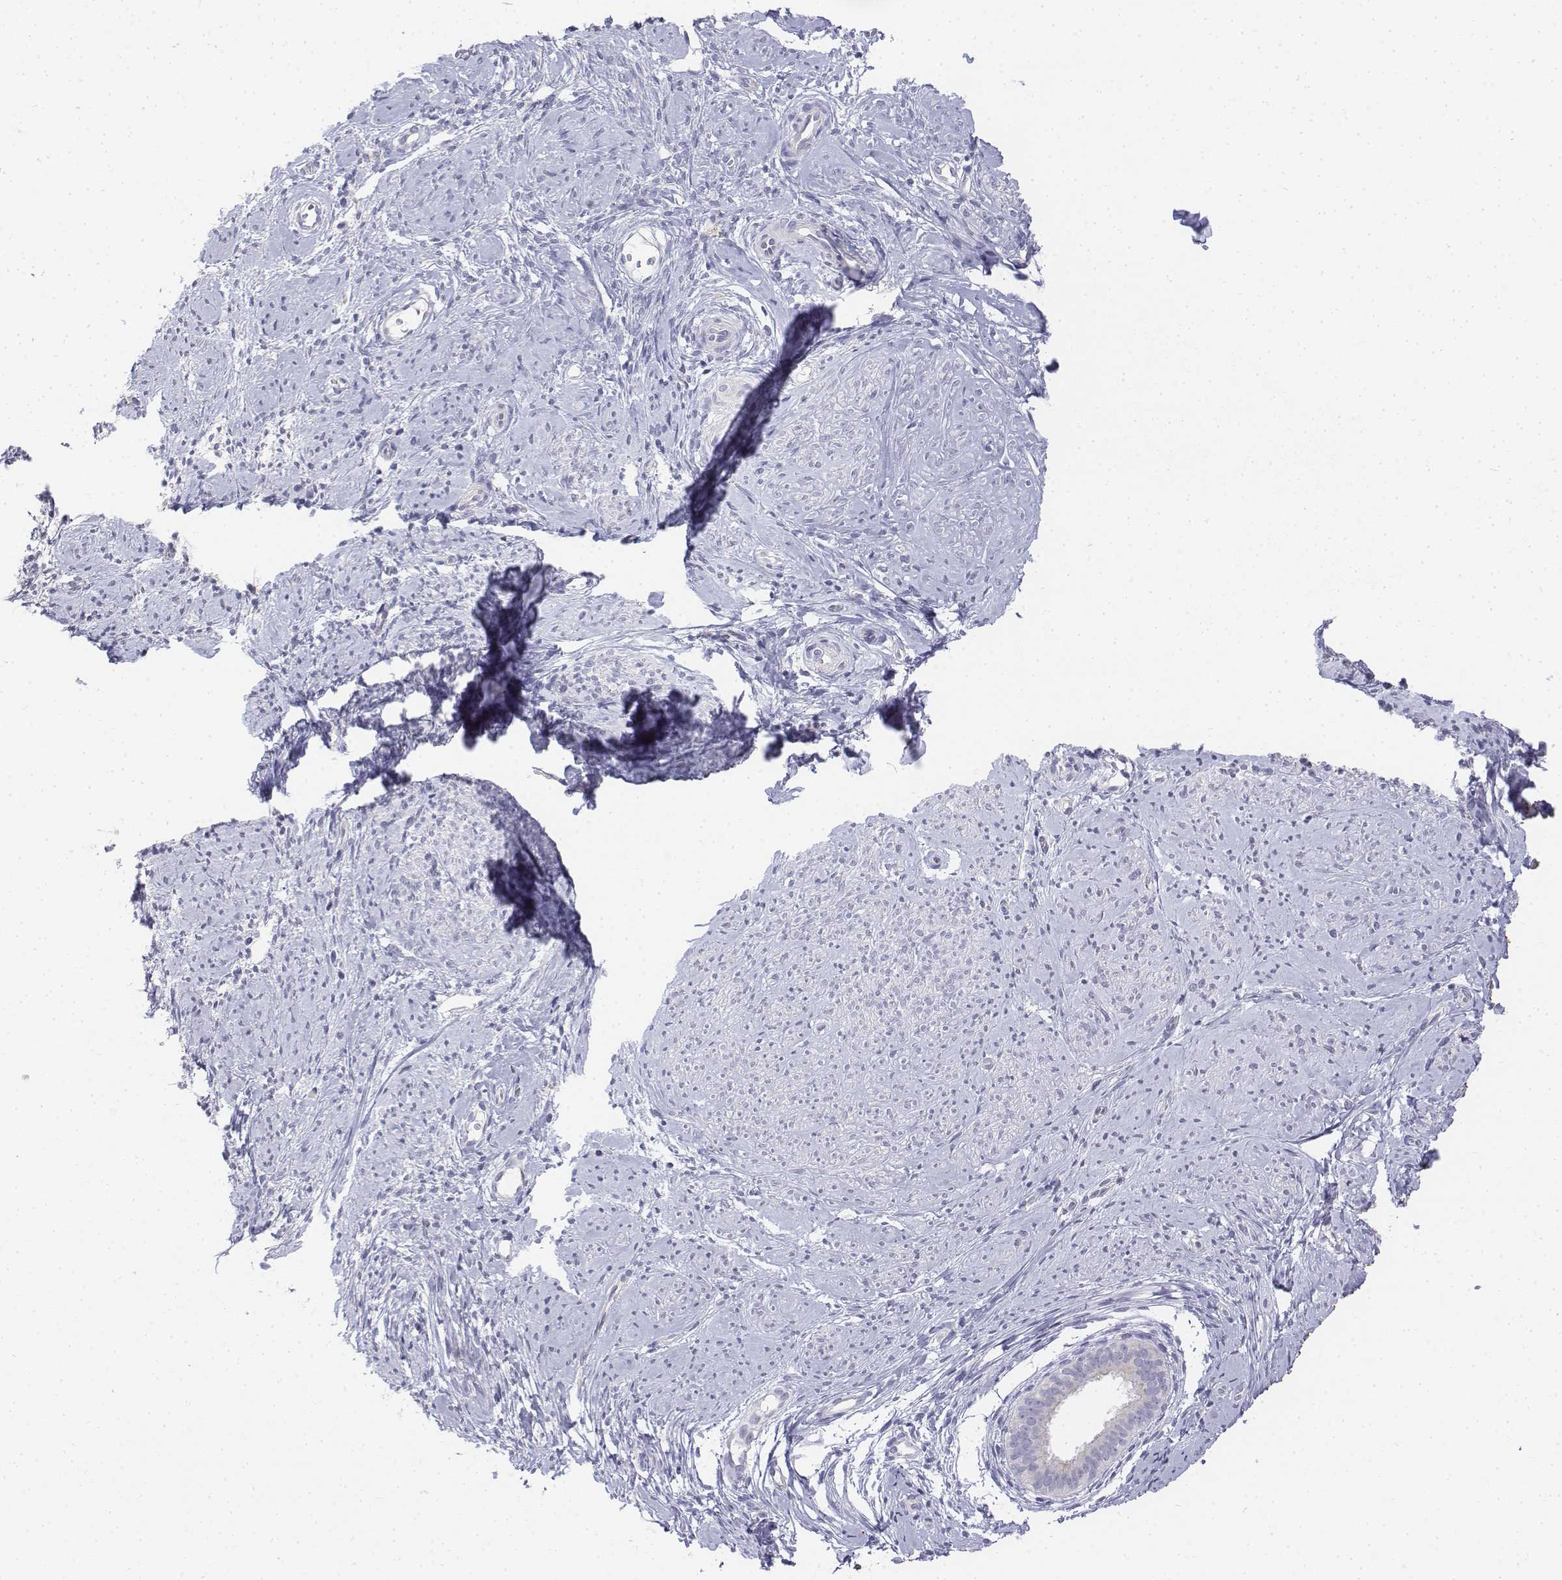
{"staining": {"intensity": "negative", "quantity": "none", "location": "none"}, "tissue": "smooth muscle", "cell_type": "Smooth muscle cells", "image_type": "normal", "snomed": [{"axis": "morphology", "description": "Normal tissue, NOS"}, {"axis": "topography", "description": "Smooth muscle"}], "caption": "Photomicrograph shows no protein expression in smooth muscle cells of normal smooth muscle.", "gene": "LGSN", "patient": {"sex": "female", "age": 48}}